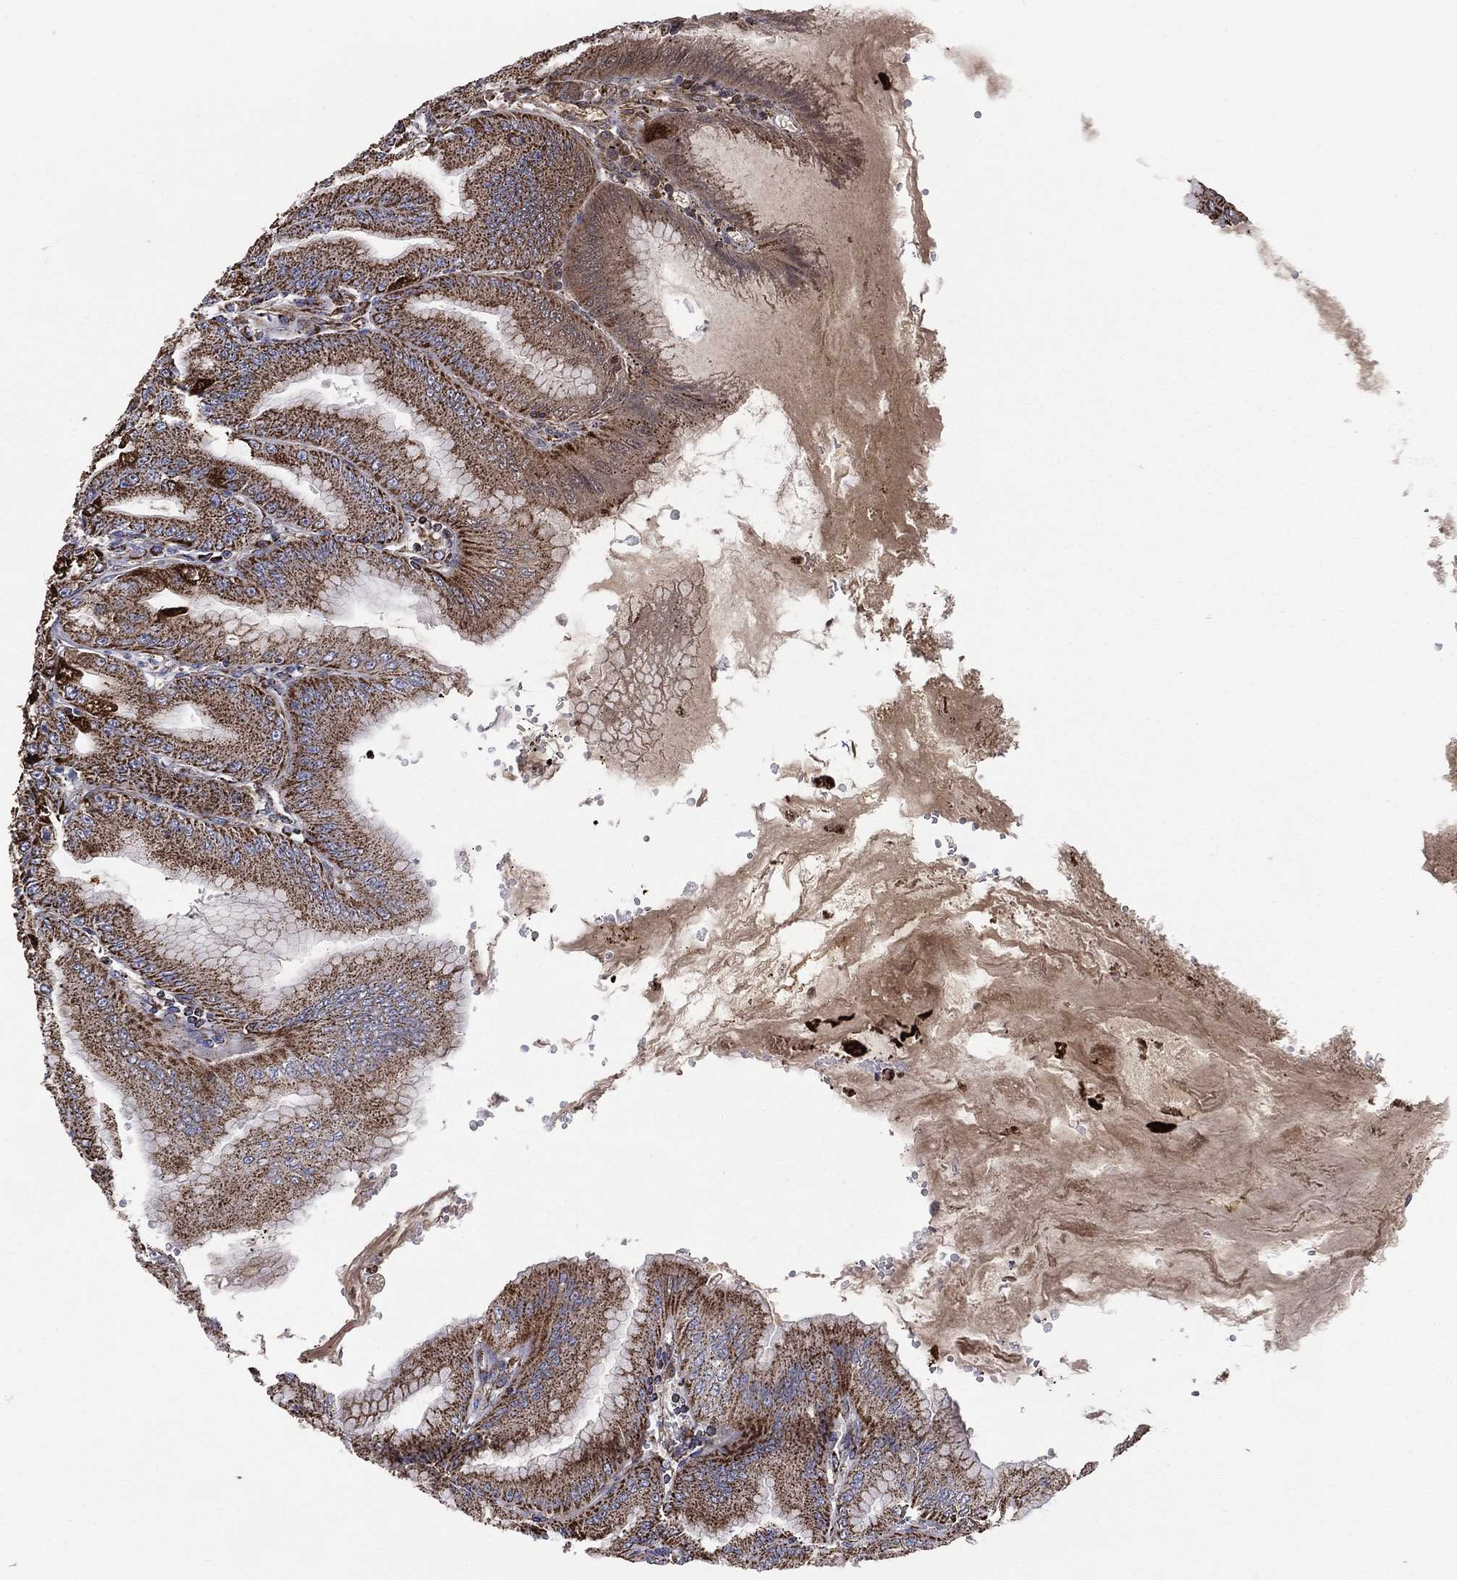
{"staining": {"intensity": "strong", "quantity": "25%-75%", "location": "cytoplasmic/membranous"}, "tissue": "stomach", "cell_type": "Glandular cells", "image_type": "normal", "snomed": [{"axis": "morphology", "description": "Normal tissue, NOS"}, {"axis": "topography", "description": "Stomach"}], "caption": "Human stomach stained for a protein (brown) demonstrates strong cytoplasmic/membranous positive positivity in about 25%-75% of glandular cells.", "gene": "GOT2", "patient": {"sex": "male", "age": 71}}